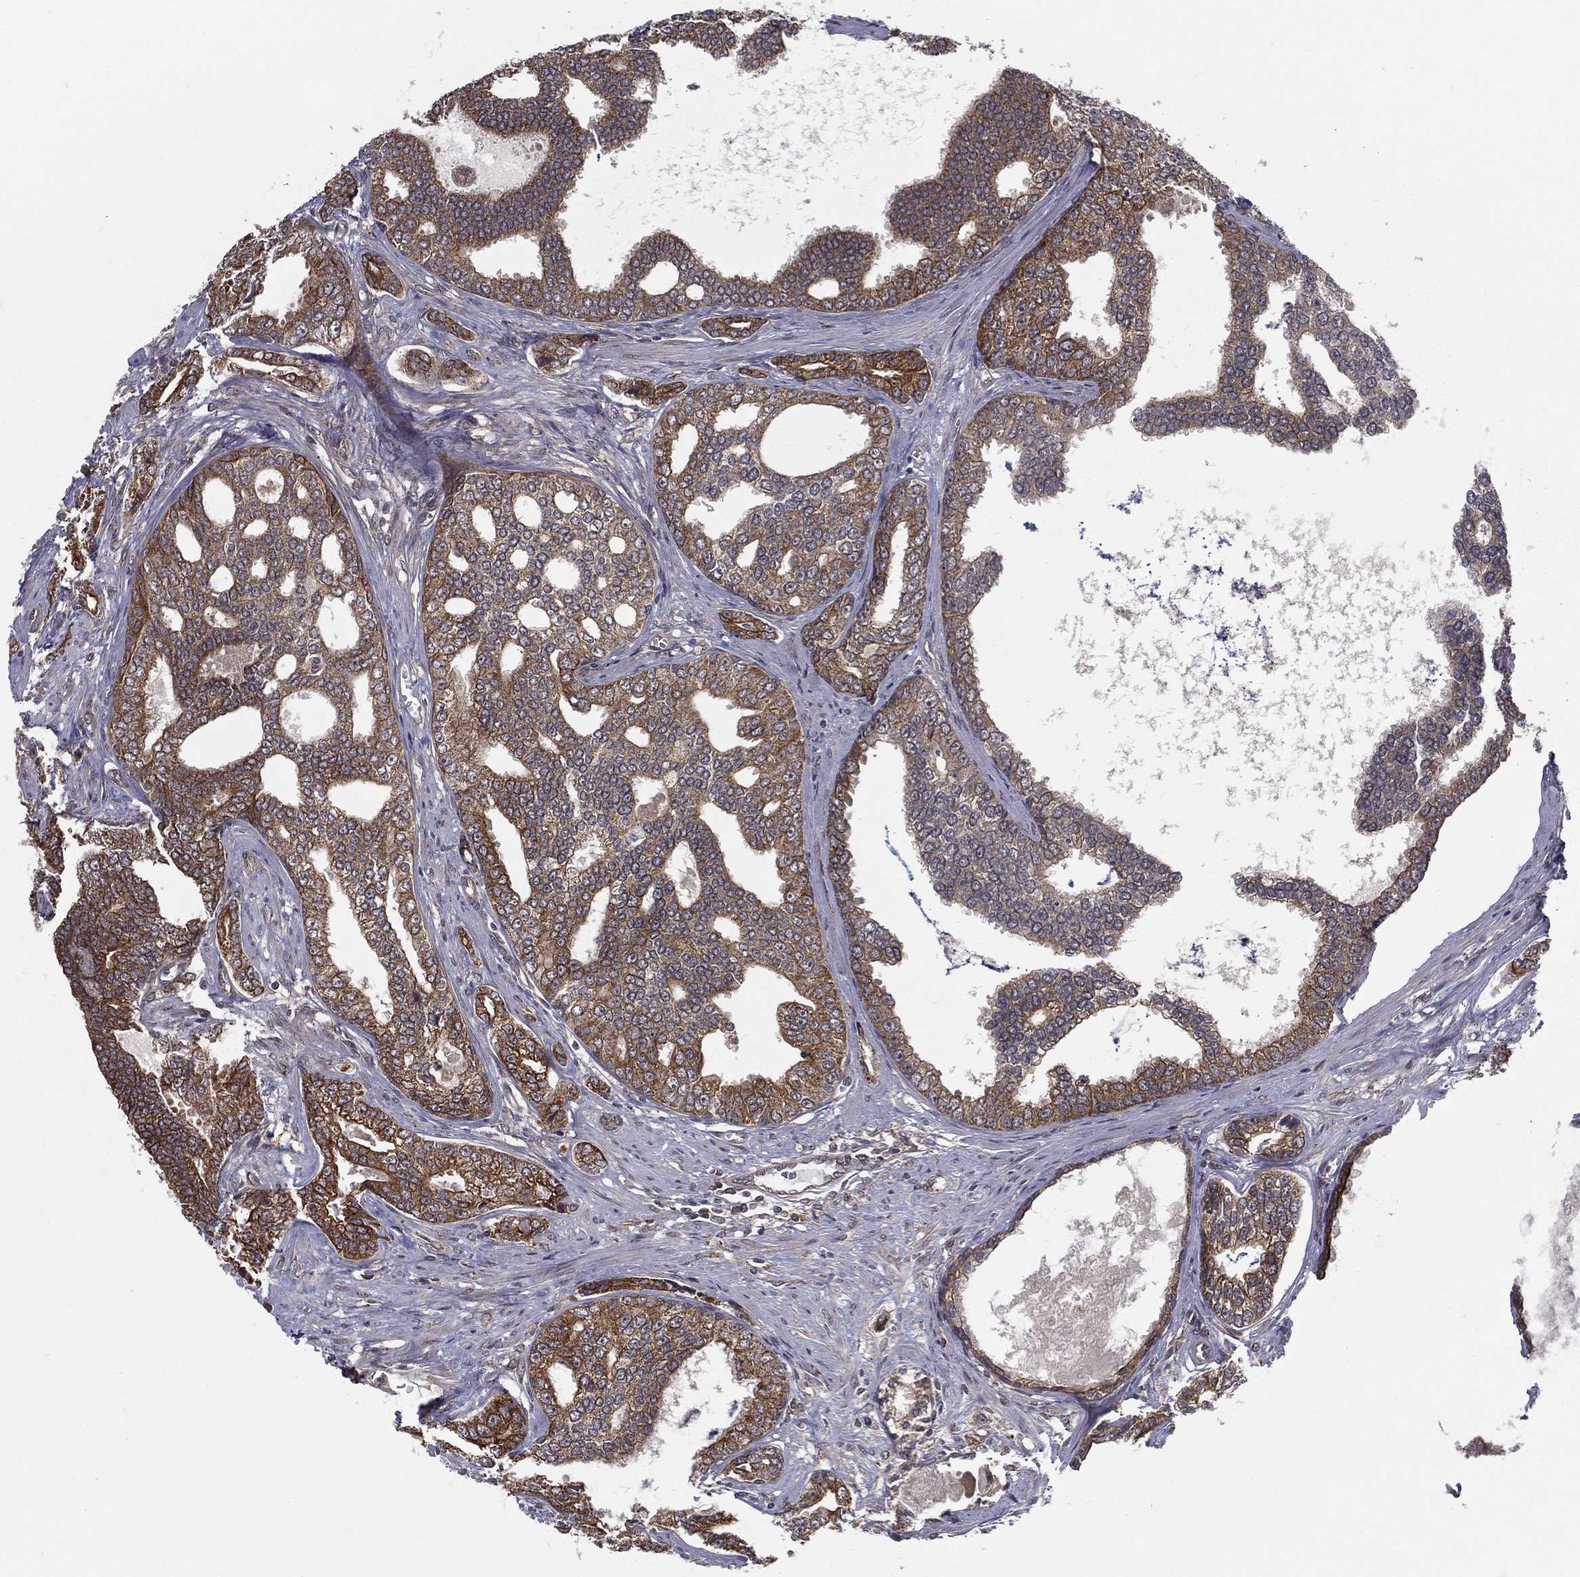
{"staining": {"intensity": "moderate", "quantity": "25%-75%", "location": "cytoplasmic/membranous"}, "tissue": "prostate cancer", "cell_type": "Tumor cells", "image_type": "cancer", "snomed": [{"axis": "morphology", "description": "Adenocarcinoma, NOS"}, {"axis": "topography", "description": "Prostate"}], "caption": "Human prostate cancer (adenocarcinoma) stained for a protein (brown) shows moderate cytoplasmic/membranous positive staining in approximately 25%-75% of tumor cells.", "gene": "UACA", "patient": {"sex": "male", "age": 67}}